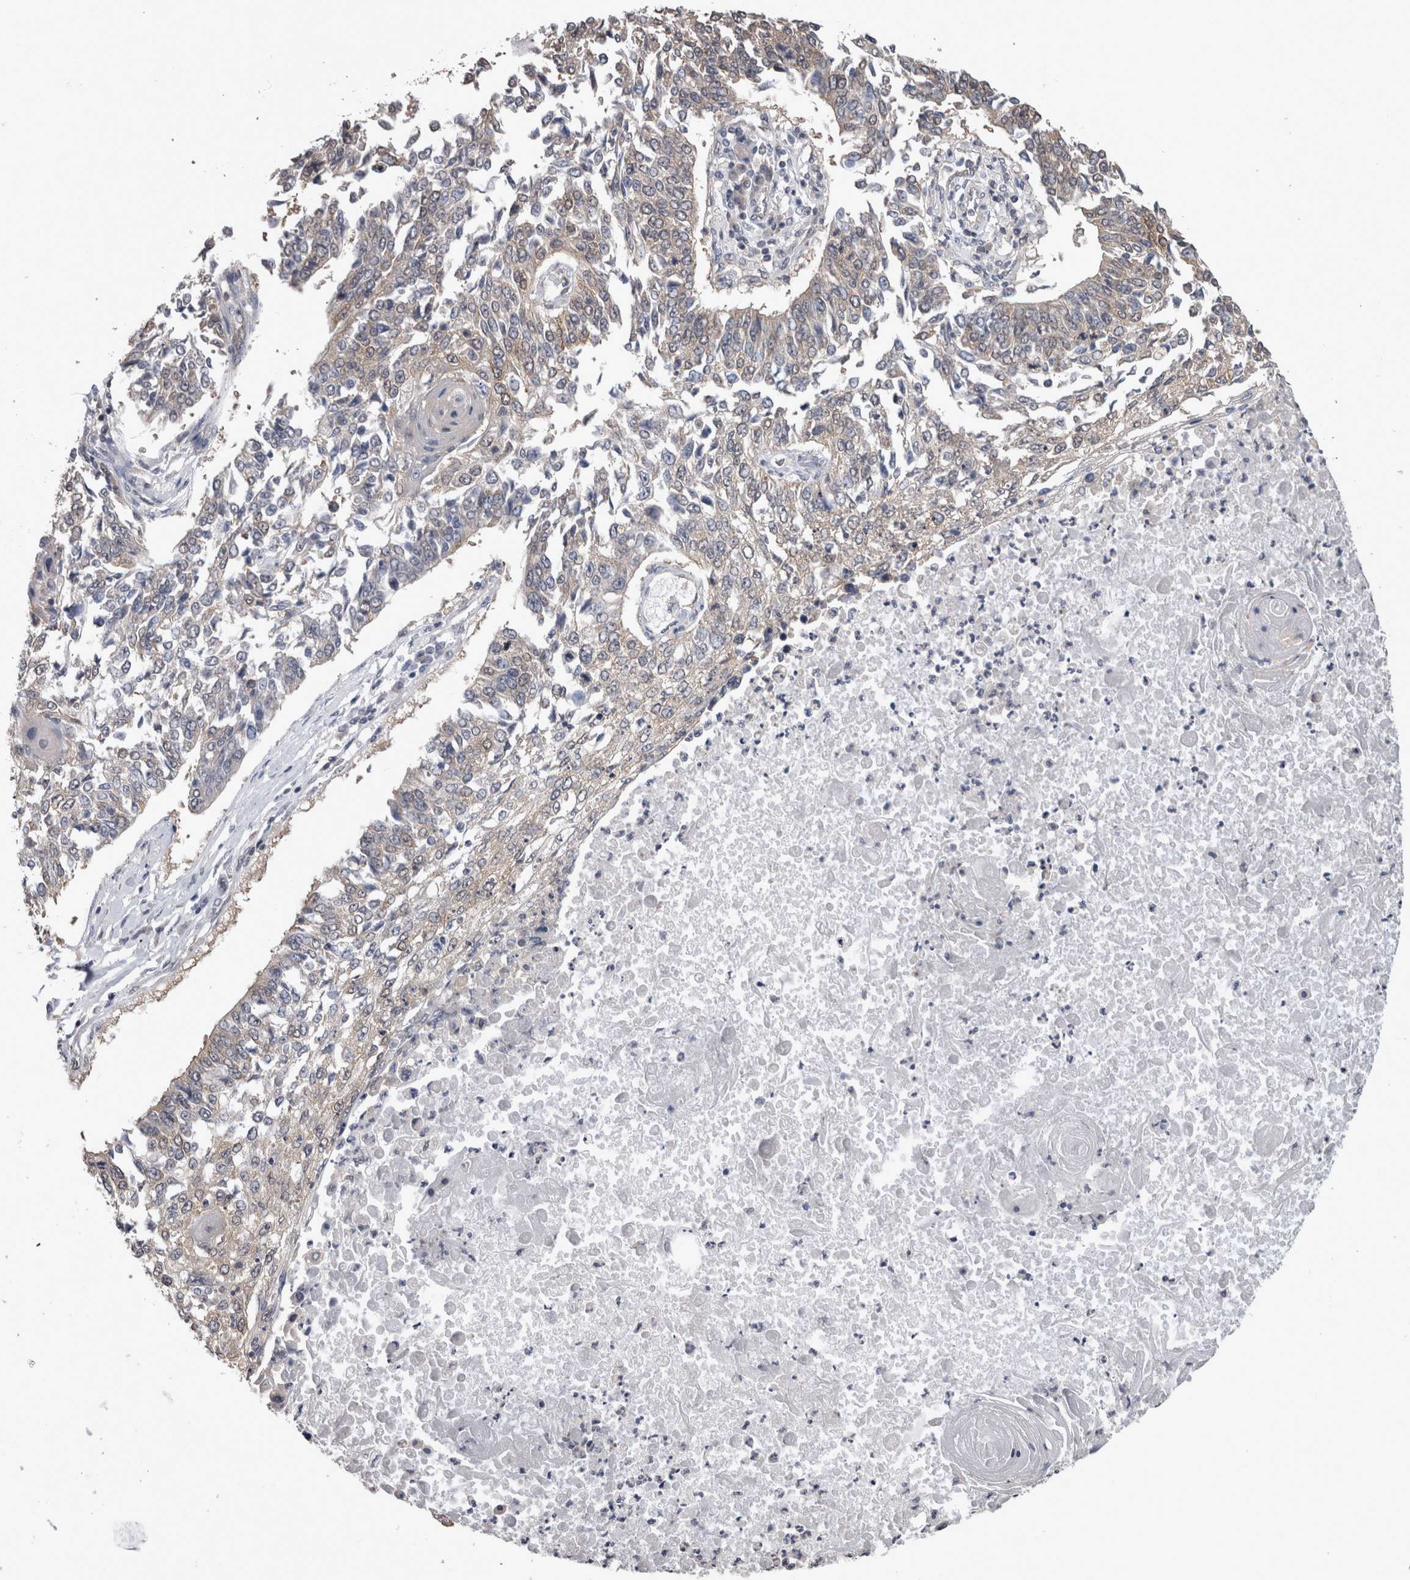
{"staining": {"intensity": "weak", "quantity": "<25%", "location": "cytoplasmic/membranous"}, "tissue": "lung cancer", "cell_type": "Tumor cells", "image_type": "cancer", "snomed": [{"axis": "morphology", "description": "Normal tissue, NOS"}, {"axis": "morphology", "description": "Squamous cell carcinoma, NOS"}, {"axis": "topography", "description": "Cartilage tissue"}, {"axis": "topography", "description": "Bronchus"}, {"axis": "topography", "description": "Lung"}, {"axis": "topography", "description": "Peripheral nerve tissue"}], "caption": "This is a micrograph of IHC staining of squamous cell carcinoma (lung), which shows no staining in tumor cells.", "gene": "DDX6", "patient": {"sex": "female", "age": 49}}